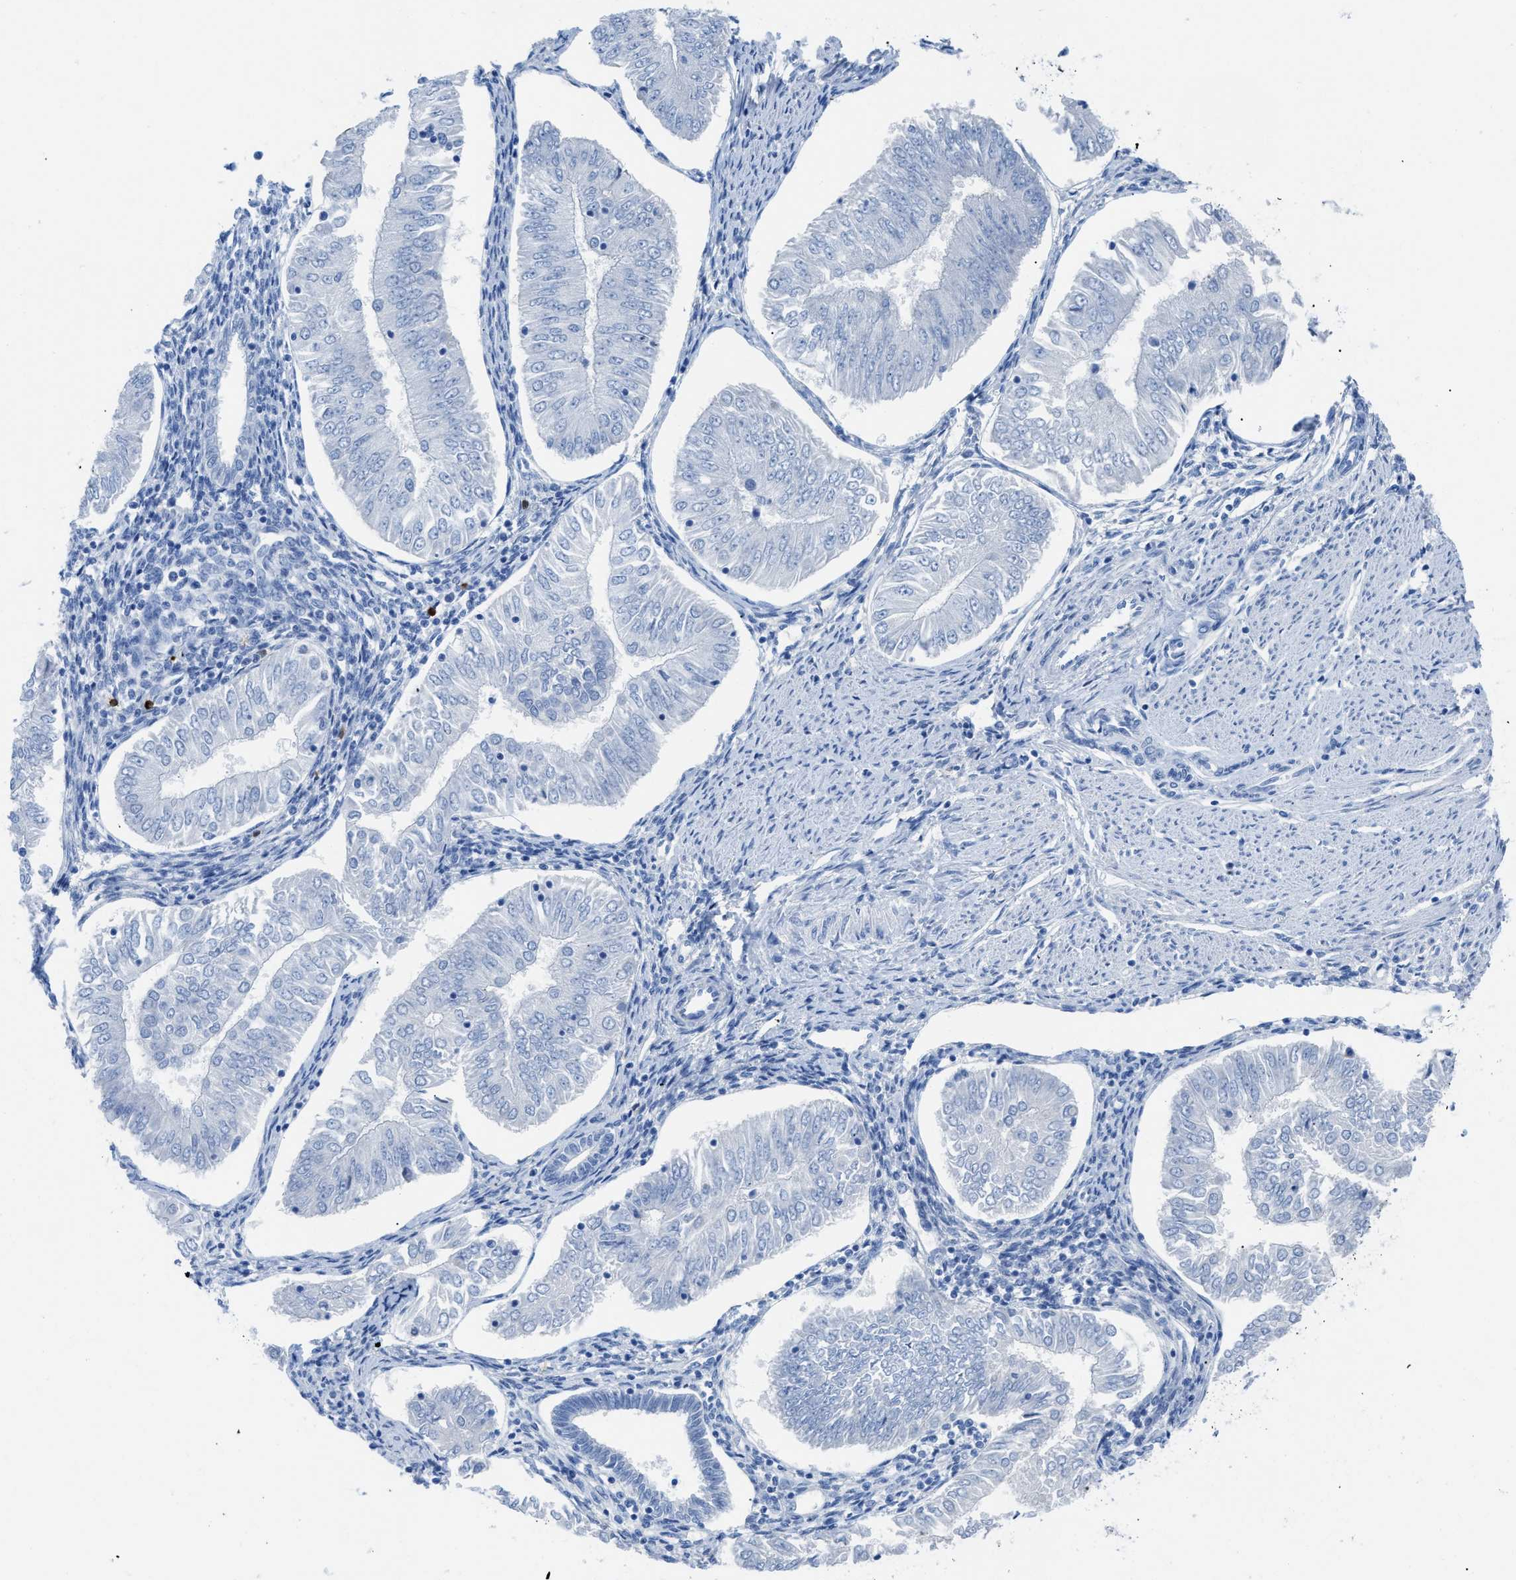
{"staining": {"intensity": "negative", "quantity": "none", "location": "none"}, "tissue": "endometrial cancer", "cell_type": "Tumor cells", "image_type": "cancer", "snomed": [{"axis": "morphology", "description": "Adenocarcinoma, NOS"}, {"axis": "topography", "description": "Endometrium"}], "caption": "Immunohistochemistry micrograph of adenocarcinoma (endometrial) stained for a protein (brown), which demonstrates no expression in tumor cells.", "gene": "TCL1A", "patient": {"sex": "female", "age": 53}}